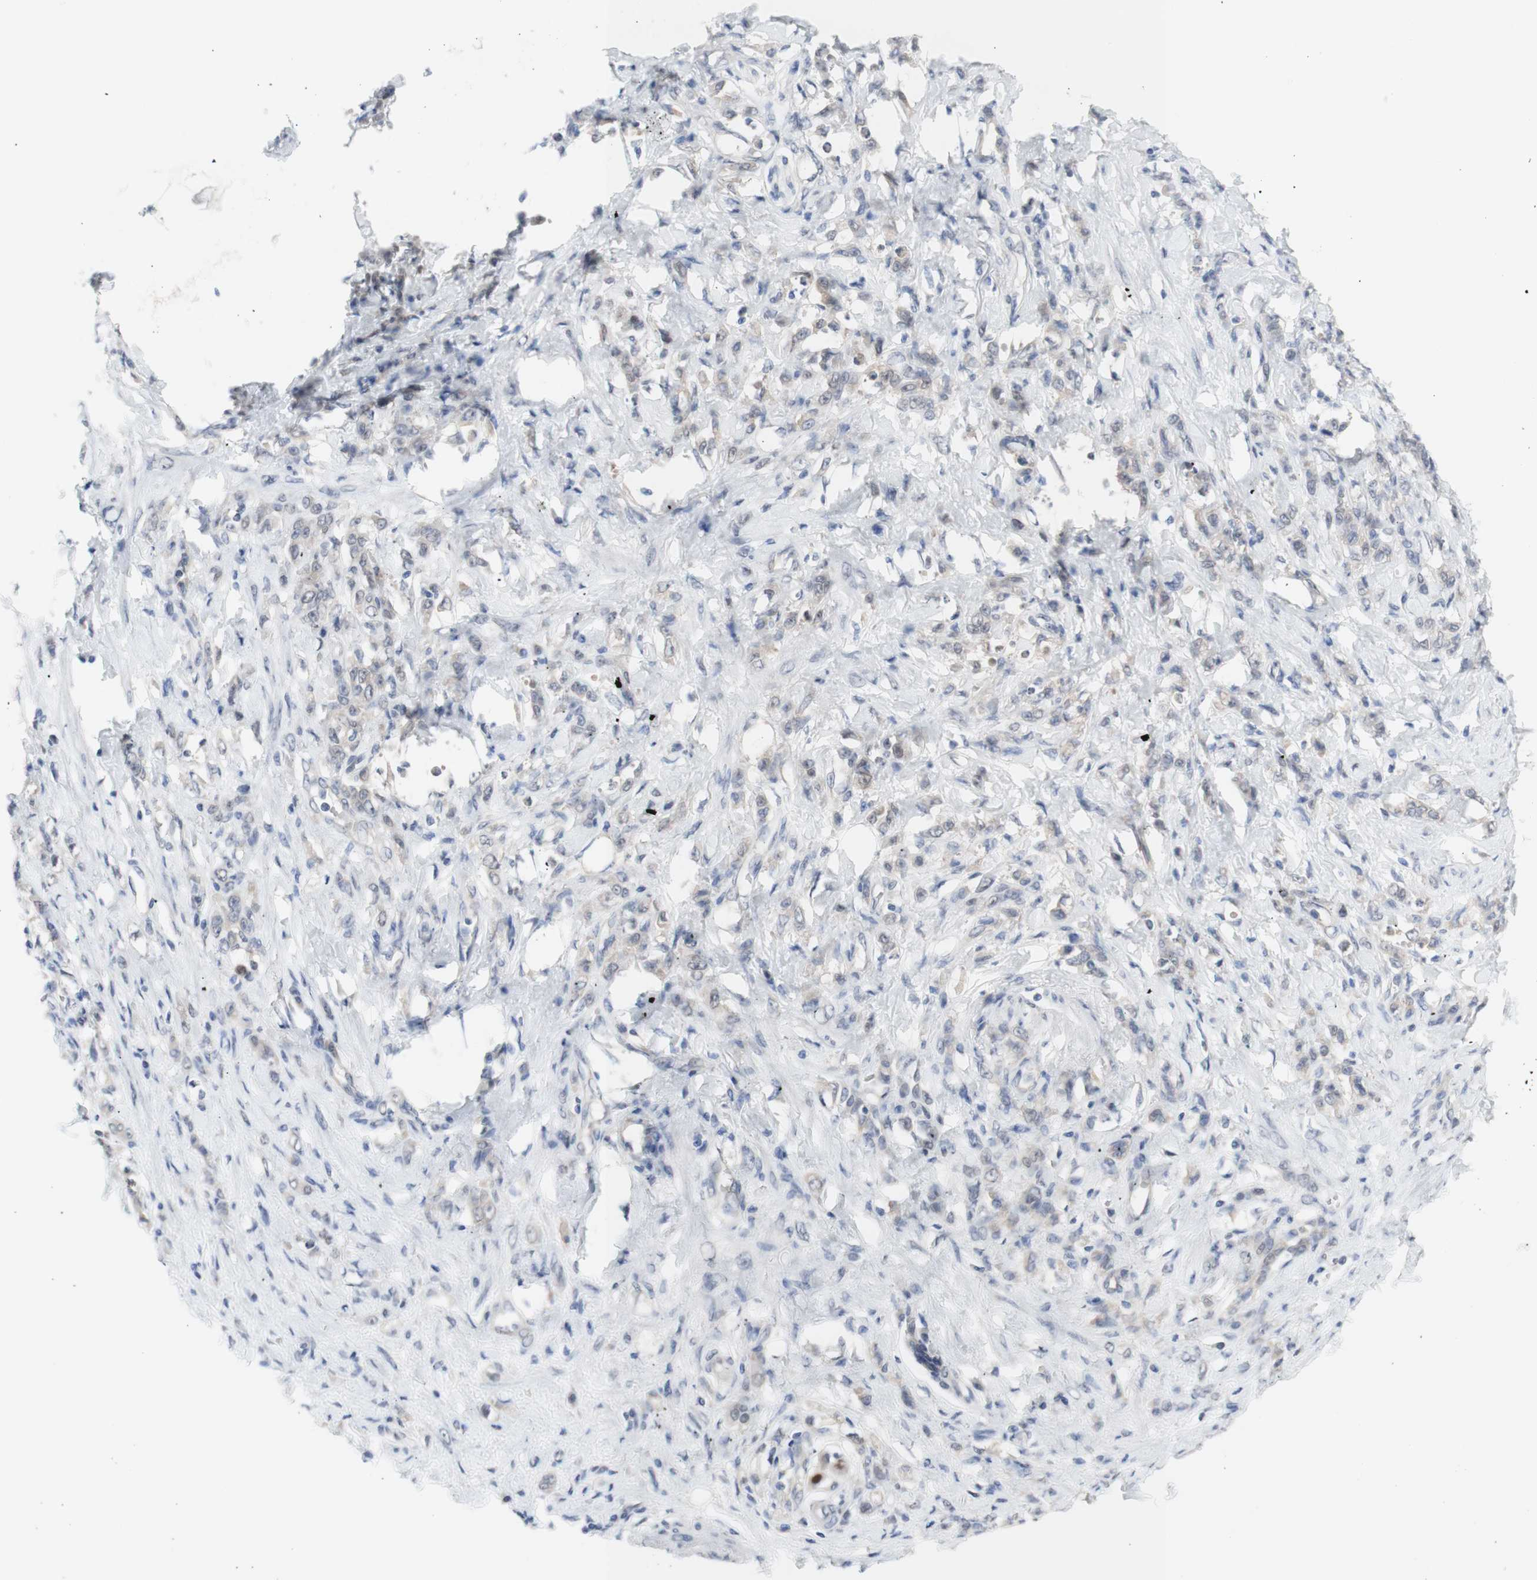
{"staining": {"intensity": "weak", "quantity": "<25%", "location": "cytoplasmic/membranous"}, "tissue": "stomach cancer", "cell_type": "Tumor cells", "image_type": "cancer", "snomed": [{"axis": "morphology", "description": "Adenocarcinoma, NOS"}, {"axis": "topography", "description": "Stomach"}], "caption": "Stomach cancer (adenocarcinoma) stained for a protein using immunohistochemistry displays no expression tumor cells.", "gene": "PRMT5", "patient": {"sex": "male", "age": 82}}